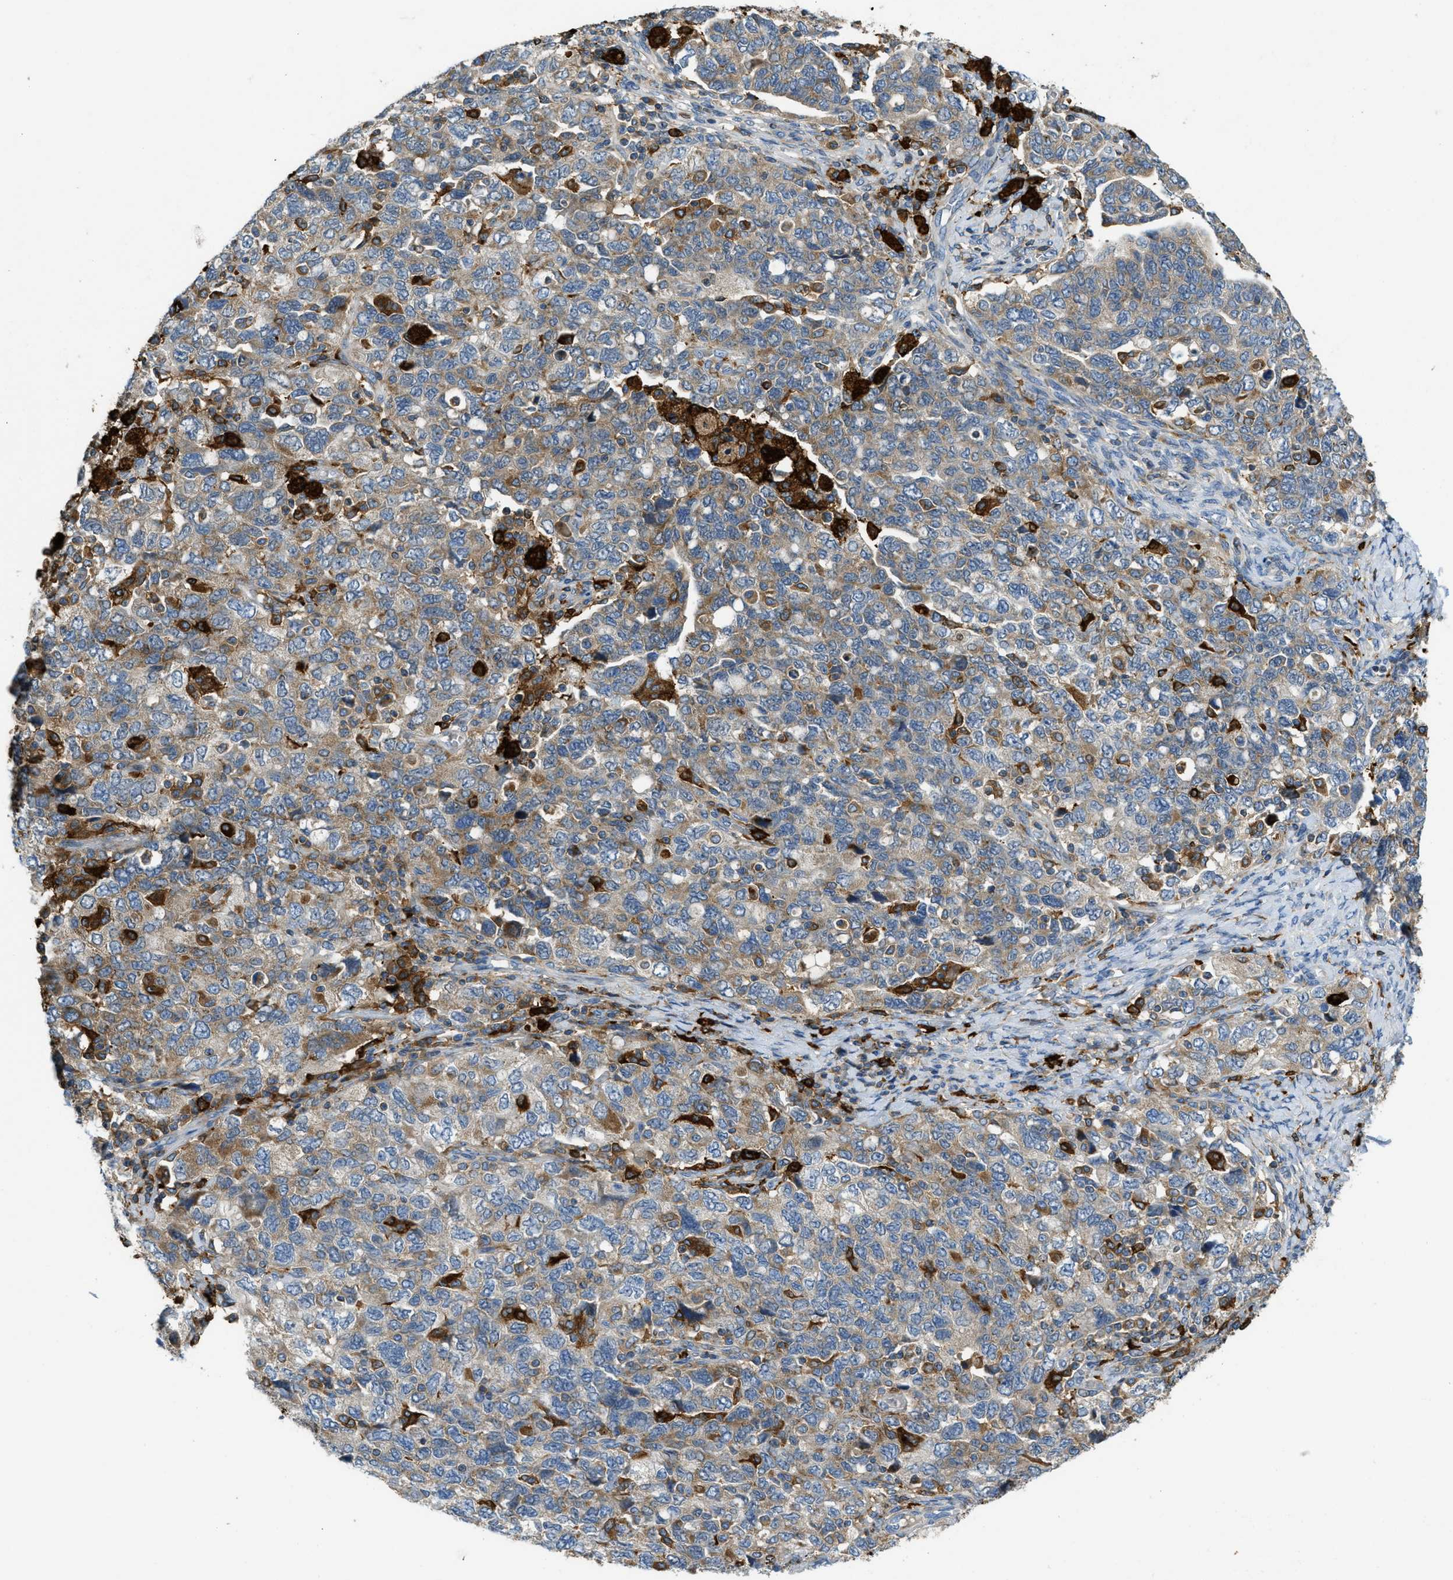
{"staining": {"intensity": "moderate", "quantity": ">75%", "location": "cytoplasmic/membranous"}, "tissue": "ovarian cancer", "cell_type": "Tumor cells", "image_type": "cancer", "snomed": [{"axis": "morphology", "description": "Carcinoma, NOS"}, {"axis": "morphology", "description": "Cystadenocarcinoma, serous, NOS"}, {"axis": "topography", "description": "Ovary"}], "caption": "Moderate cytoplasmic/membranous expression is seen in about >75% of tumor cells in ovarian cancer (serous cystadenocarcinoma). The protein is shown in brown color, while the nuclei are stained blue.", "gene": "RFFL", "patient": {"sex": "female", "age": 69}}